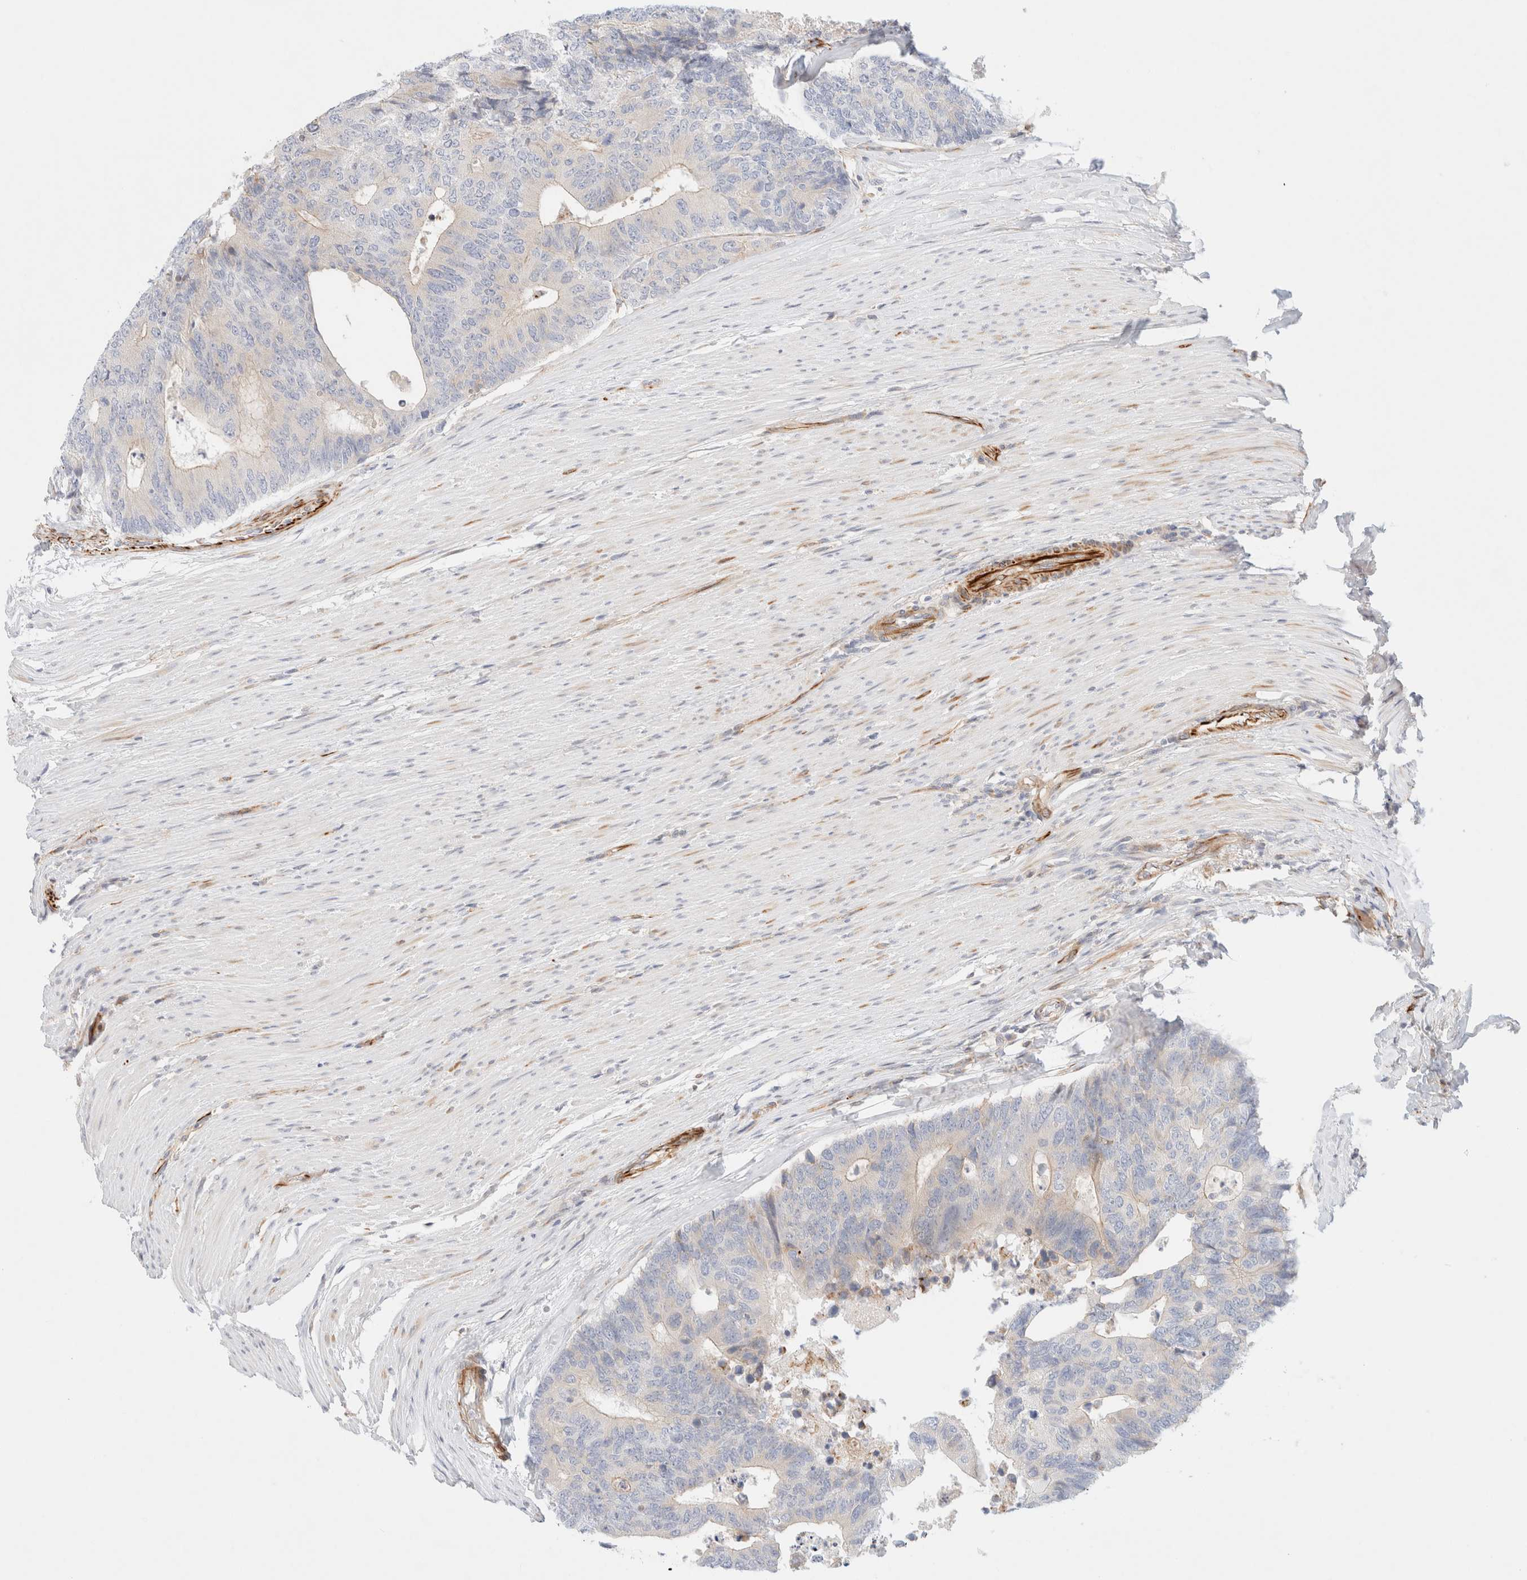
{"staining": {"intensity": "negative", "quantity": "none", "location": "none"}, "tissue": "colorectal cancer", "cell_type": "Tumor cells", "image_type": "cancer", "snomed": [{"axis": "morphology", "description": "Adenocarcinoma, NOS"}, {"axis": "topography", "description": "Colon"}], "caption": "This is a image of IHC staining of colorectal cancer, which shows no positivity in tumor cells.", "gene": "SLC25A48", "patient": {"sex": "female", "age": 67}}